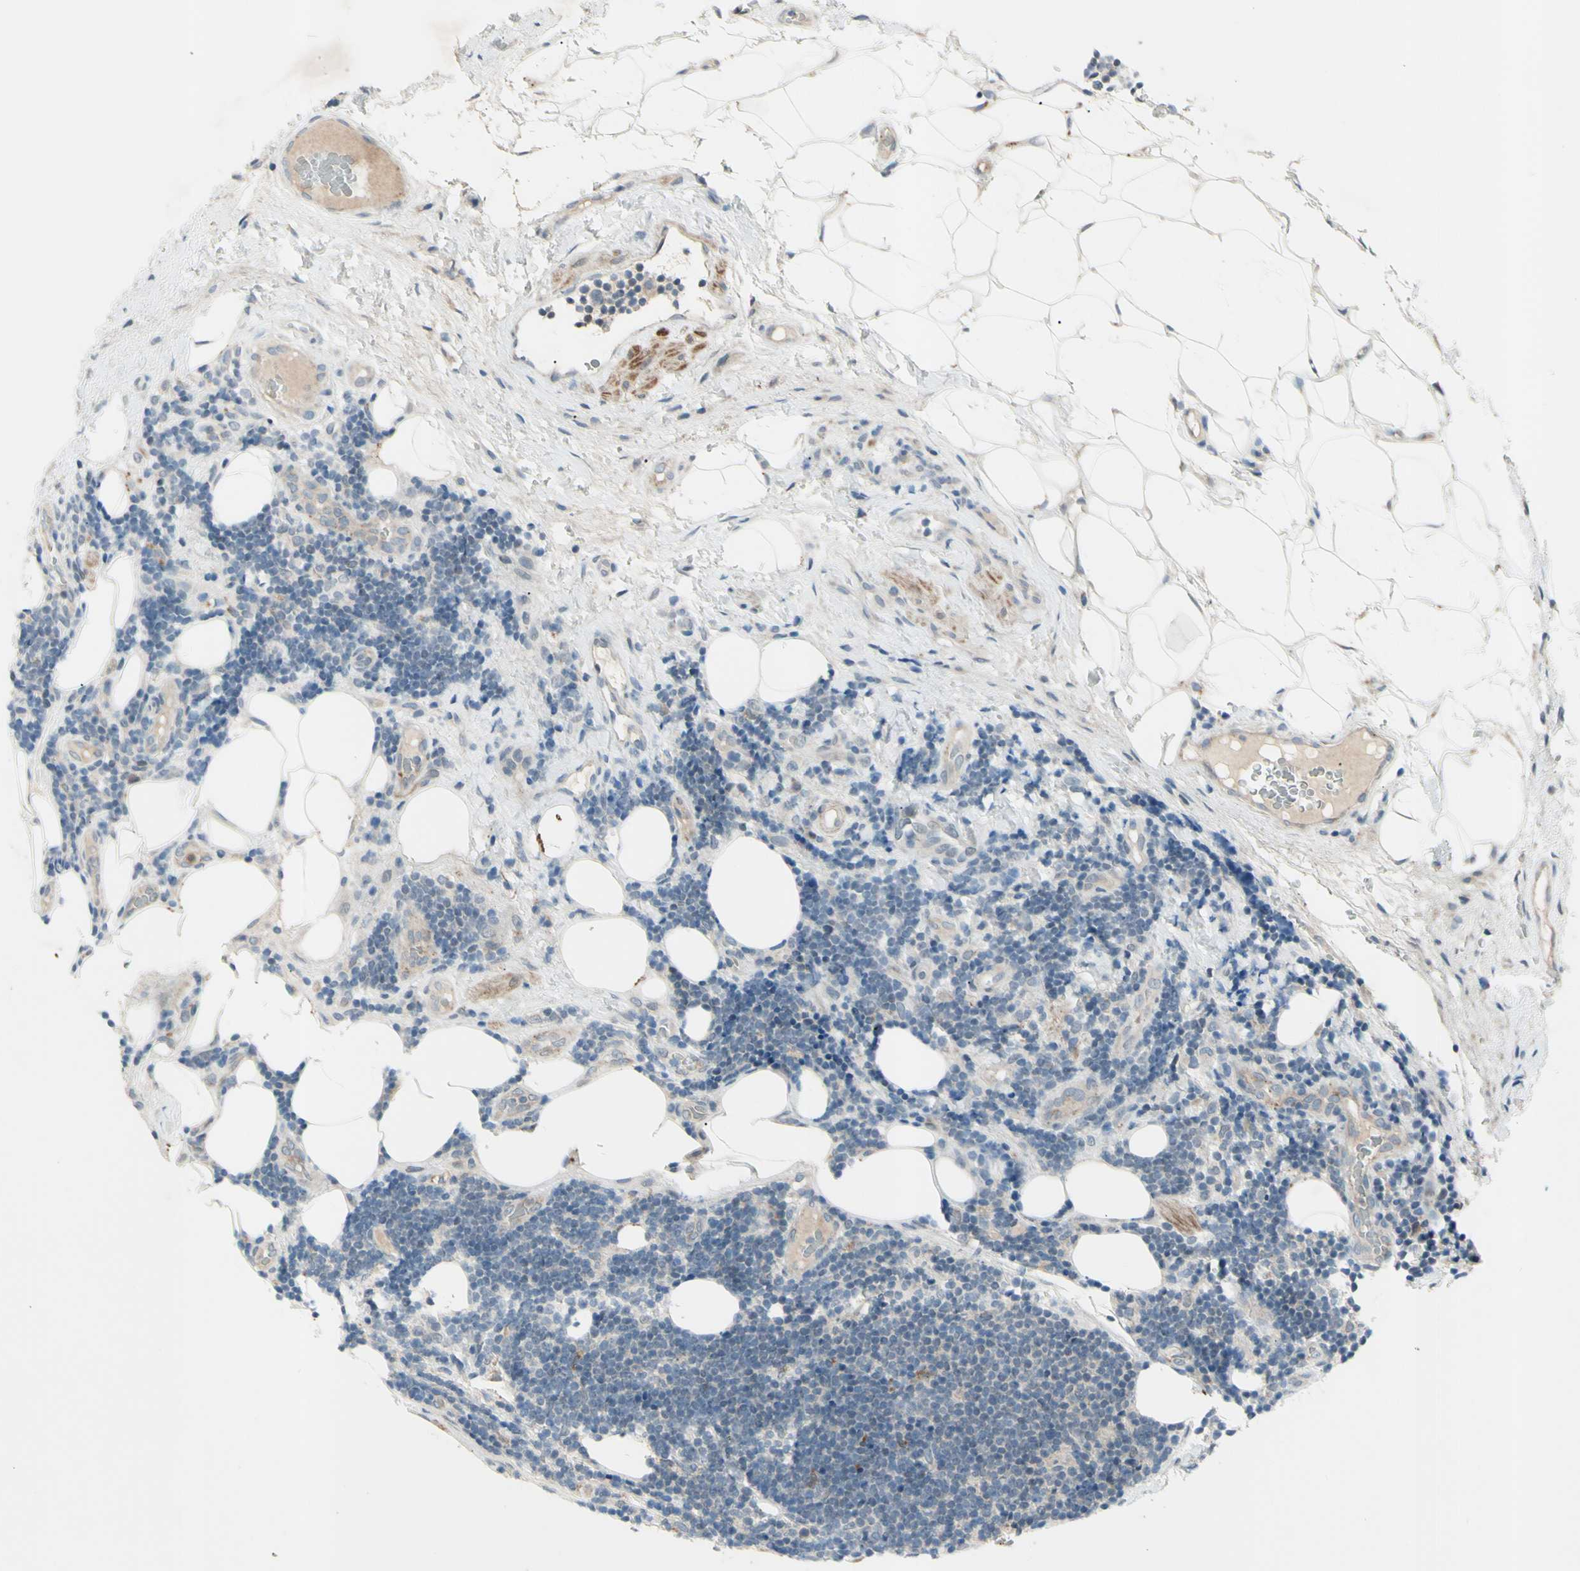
{"staining": {"intensity": "negative", "quantity": "none", "location": "none"}, "tissue": "lymphoma", "cell_type": "Tumor cells", "image_type": "cancer", "snomed": [{"axis": "morphology", "description": "Malignant lymphoma, non-Hodgkin's type, Low grade"}, {"axis": "topography", "description": "Lymph node"}], "caption": "The IHC photomicrograph has no significant expression in tumor cells of lymphoma tissue. The staining is performed using DAB (3,3'-diaminobenzidine) brown chromogen with nuclei counter-stained in using hematoxylin.", "gene": "FGFR2", "patient": {"sex": "male", "age": 83}}